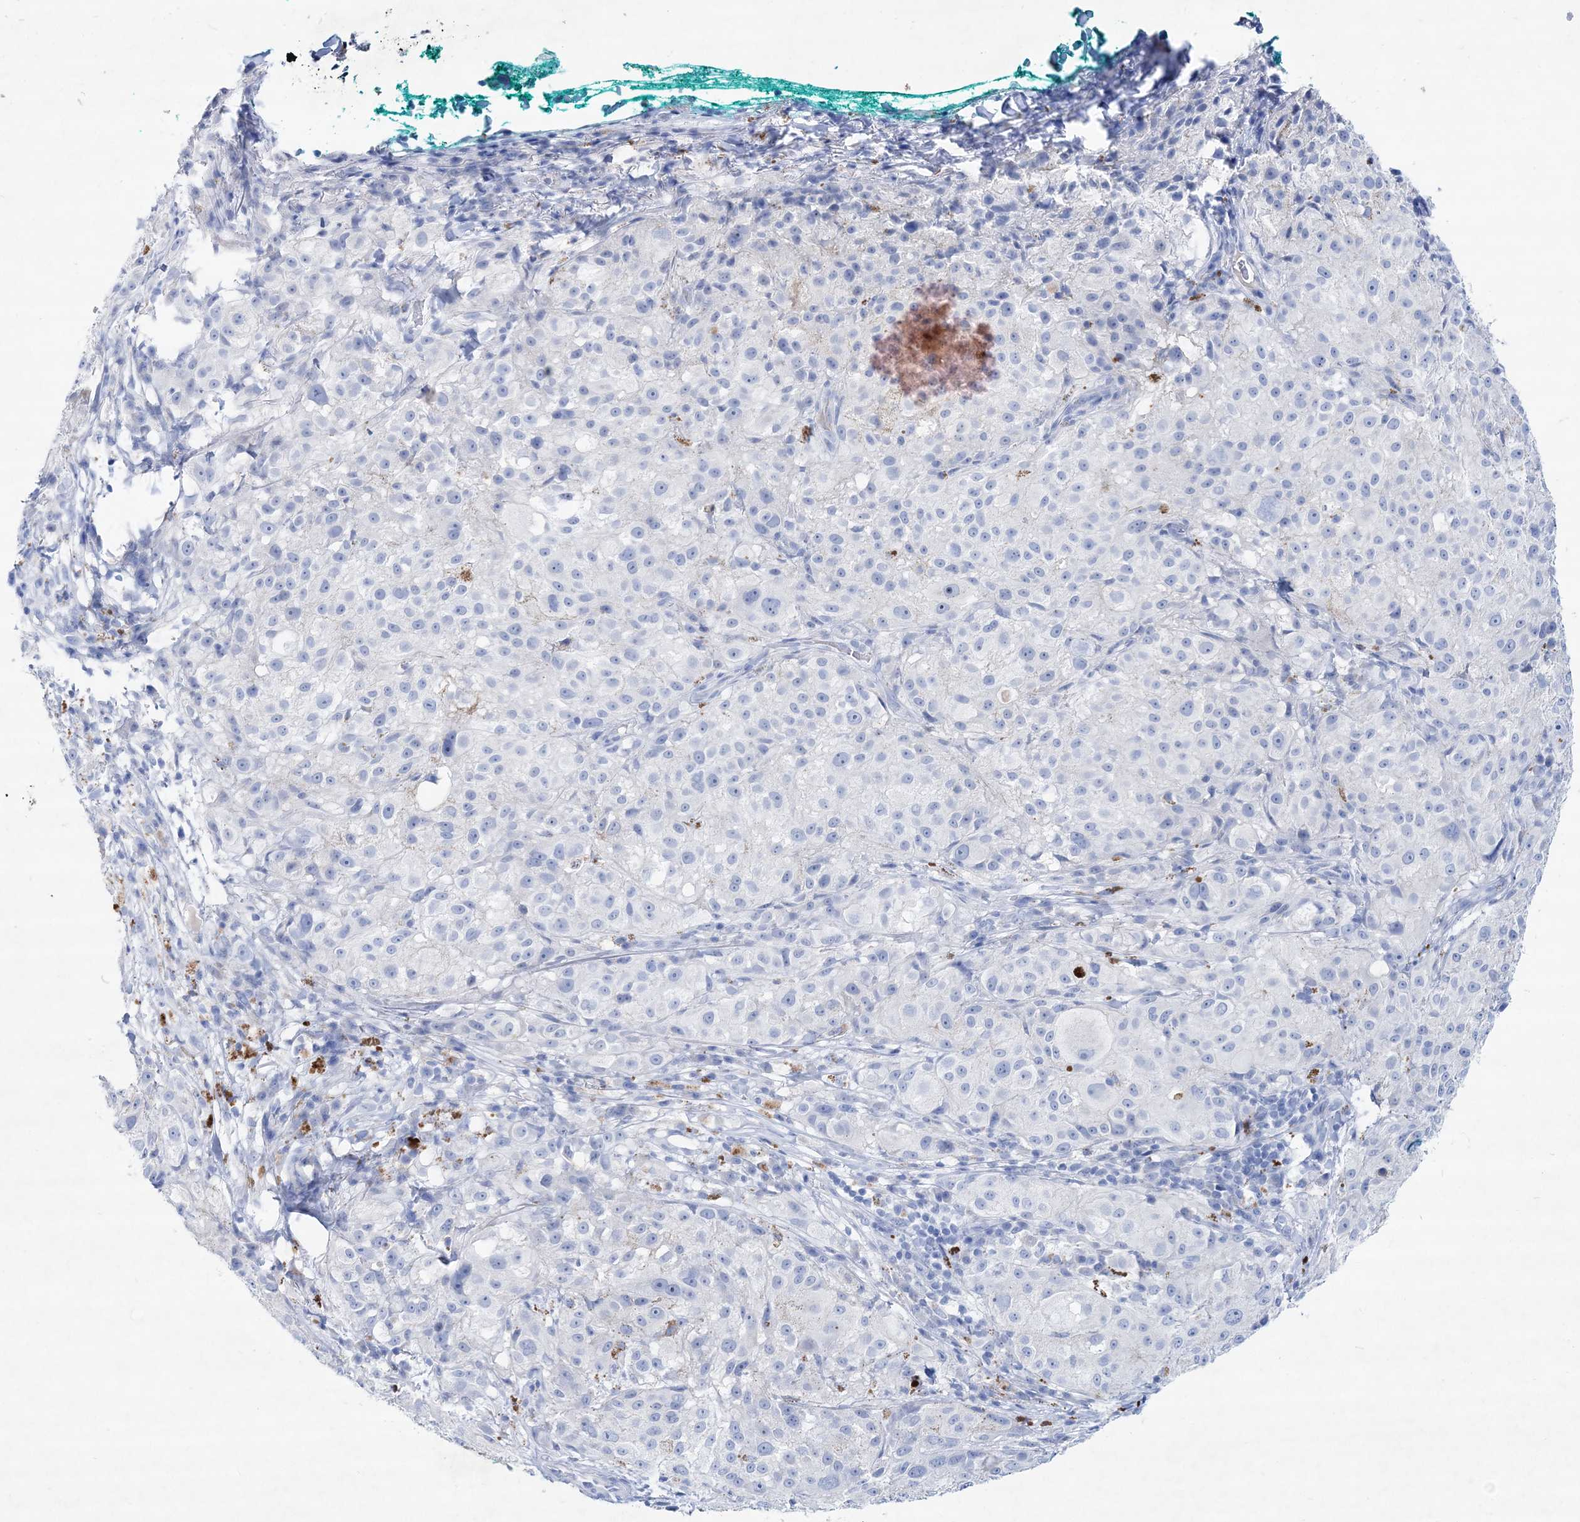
{"staining": {"intensity": "negative", "quantity": "none", "location": "none"}, "tissue": "melanoma", "cell_type": "Tumor cells", "image_type": "cancer", "snomed": [{"axis": "morphology", "description": "Necrosis, NOS"}, {"axis": "morphology", "description": "Malignant melanoma, NOS"}, {"axis": "topography", "description": "Skin"}], "caption": "High power microscopy histopathology image of an immunohistochemistry (IHC) photomicrograph of malignant melanoma, revealing no significant positivity in tumor cells.", "gene": "SPINK7", "patient": {"sex": "female", "age": 87}}